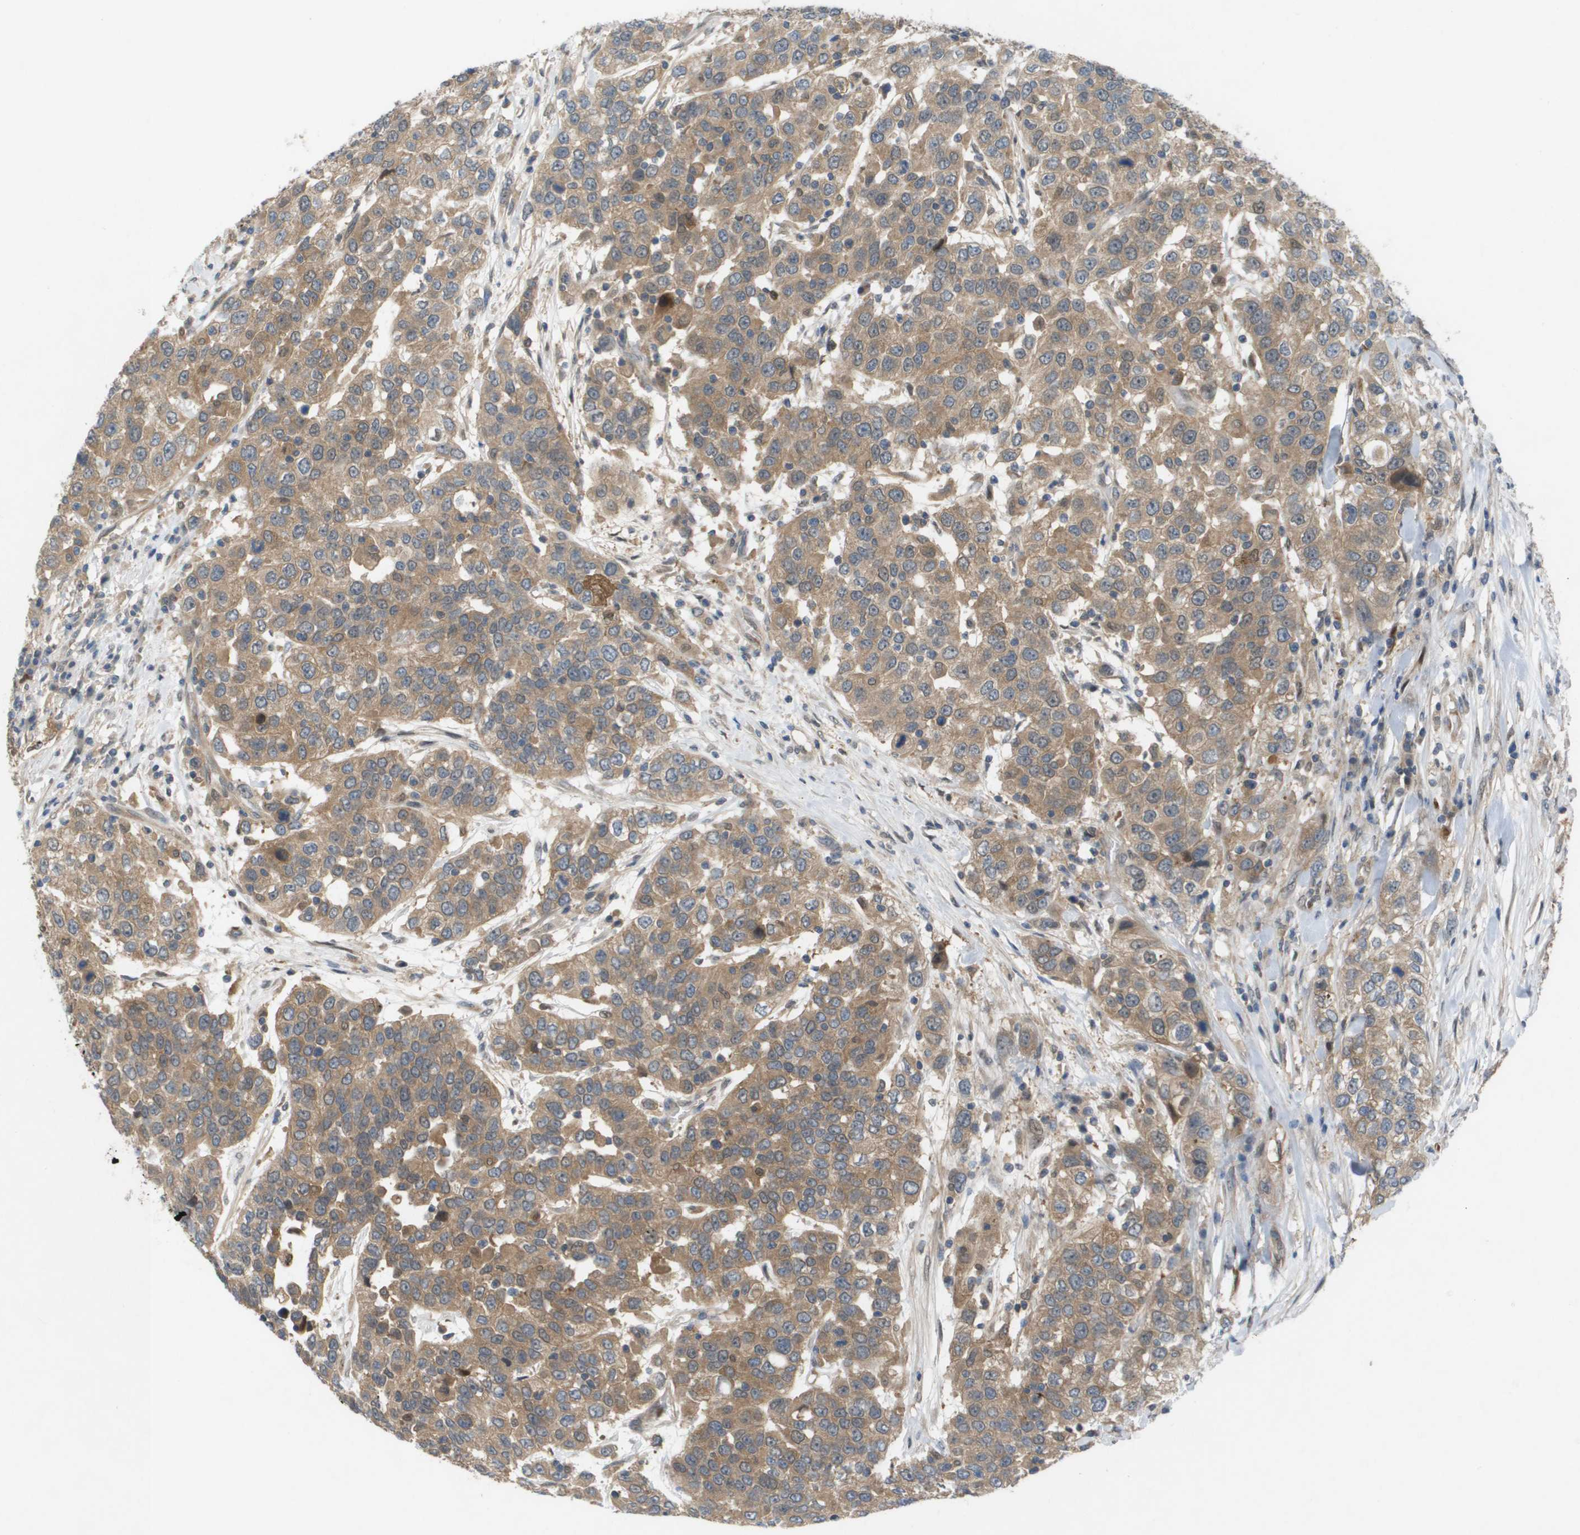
{"staining": {"intensity": "moderate", "quantity": ">75%", "location": "cytoplasmic/membranous"}, "tissue": "urothelial cancer", "cell_type": "Tumor cells", "image_type": "cancer", "snomed": [{"axis": "morphology", "description": "Urothelial carcinoma, High grade"}, {"axis": "topography", "description": "Urinary bladder"}], "caption": "Immunohistochemistry micrograph of urothelial cancer stained for a protein (brown), which shows medium levels of moderate cytoplasmic/membranous positivity in approximately >75% of tumor cells.", "gene": "PALD1", "patient": {"sex": "female", "age": 80}}